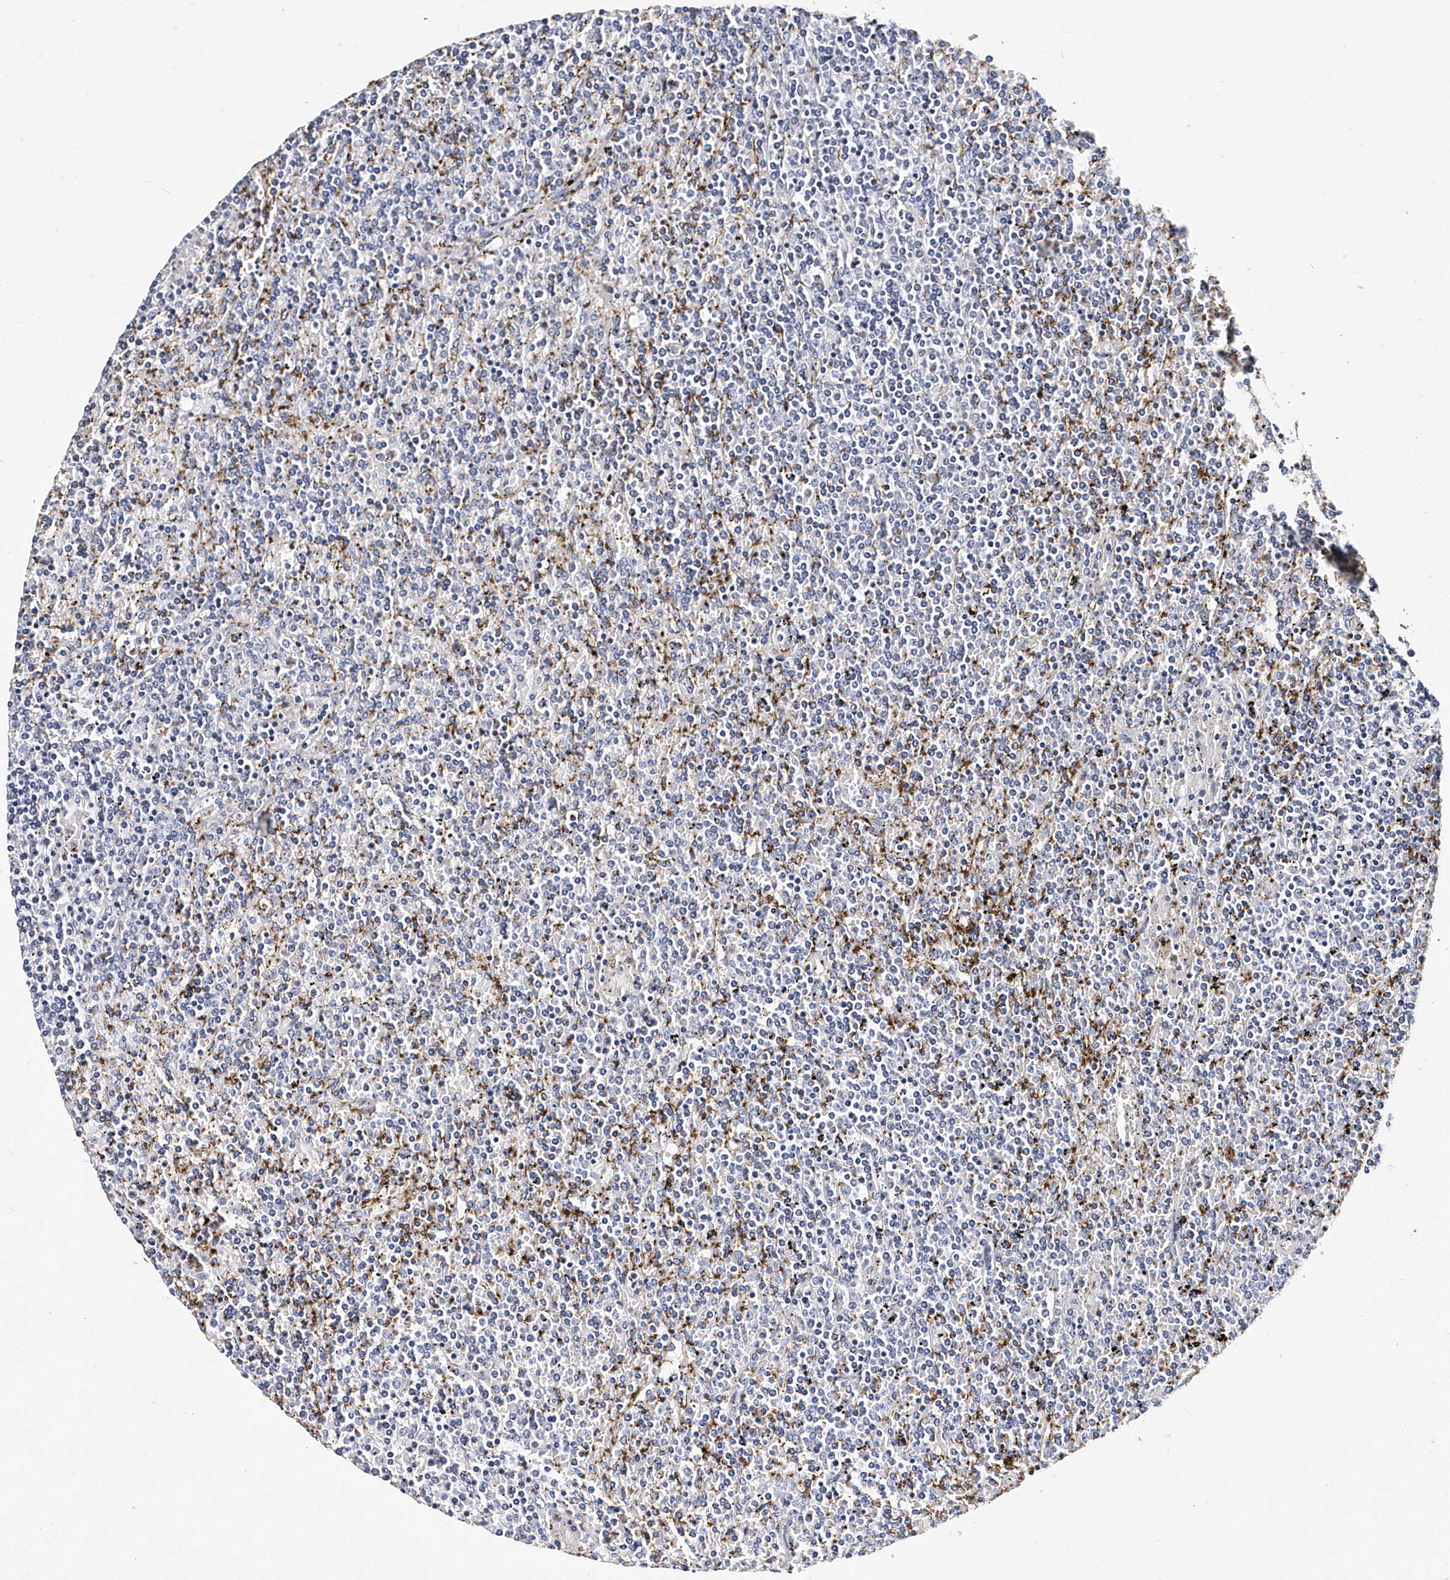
{"staining": {"intensity": "negative", "quantity": "none", "location": "none"}, "tissue": "lymphoma", "cell_type": "Tumor cells", "image_type": "cancer", "snomed": [{"axis": "morphology", "description": "Malignant lymphoma, non-Hodgkin's type, Low grade"}, {"axis": "topography", "description": "Spleen"}], "caption": "Immunohistochemistry of lymphoma exhibits no expression in tumor cells.", "gene": "ITGA2B", "patient": {"sex": "female", "age": 19}}